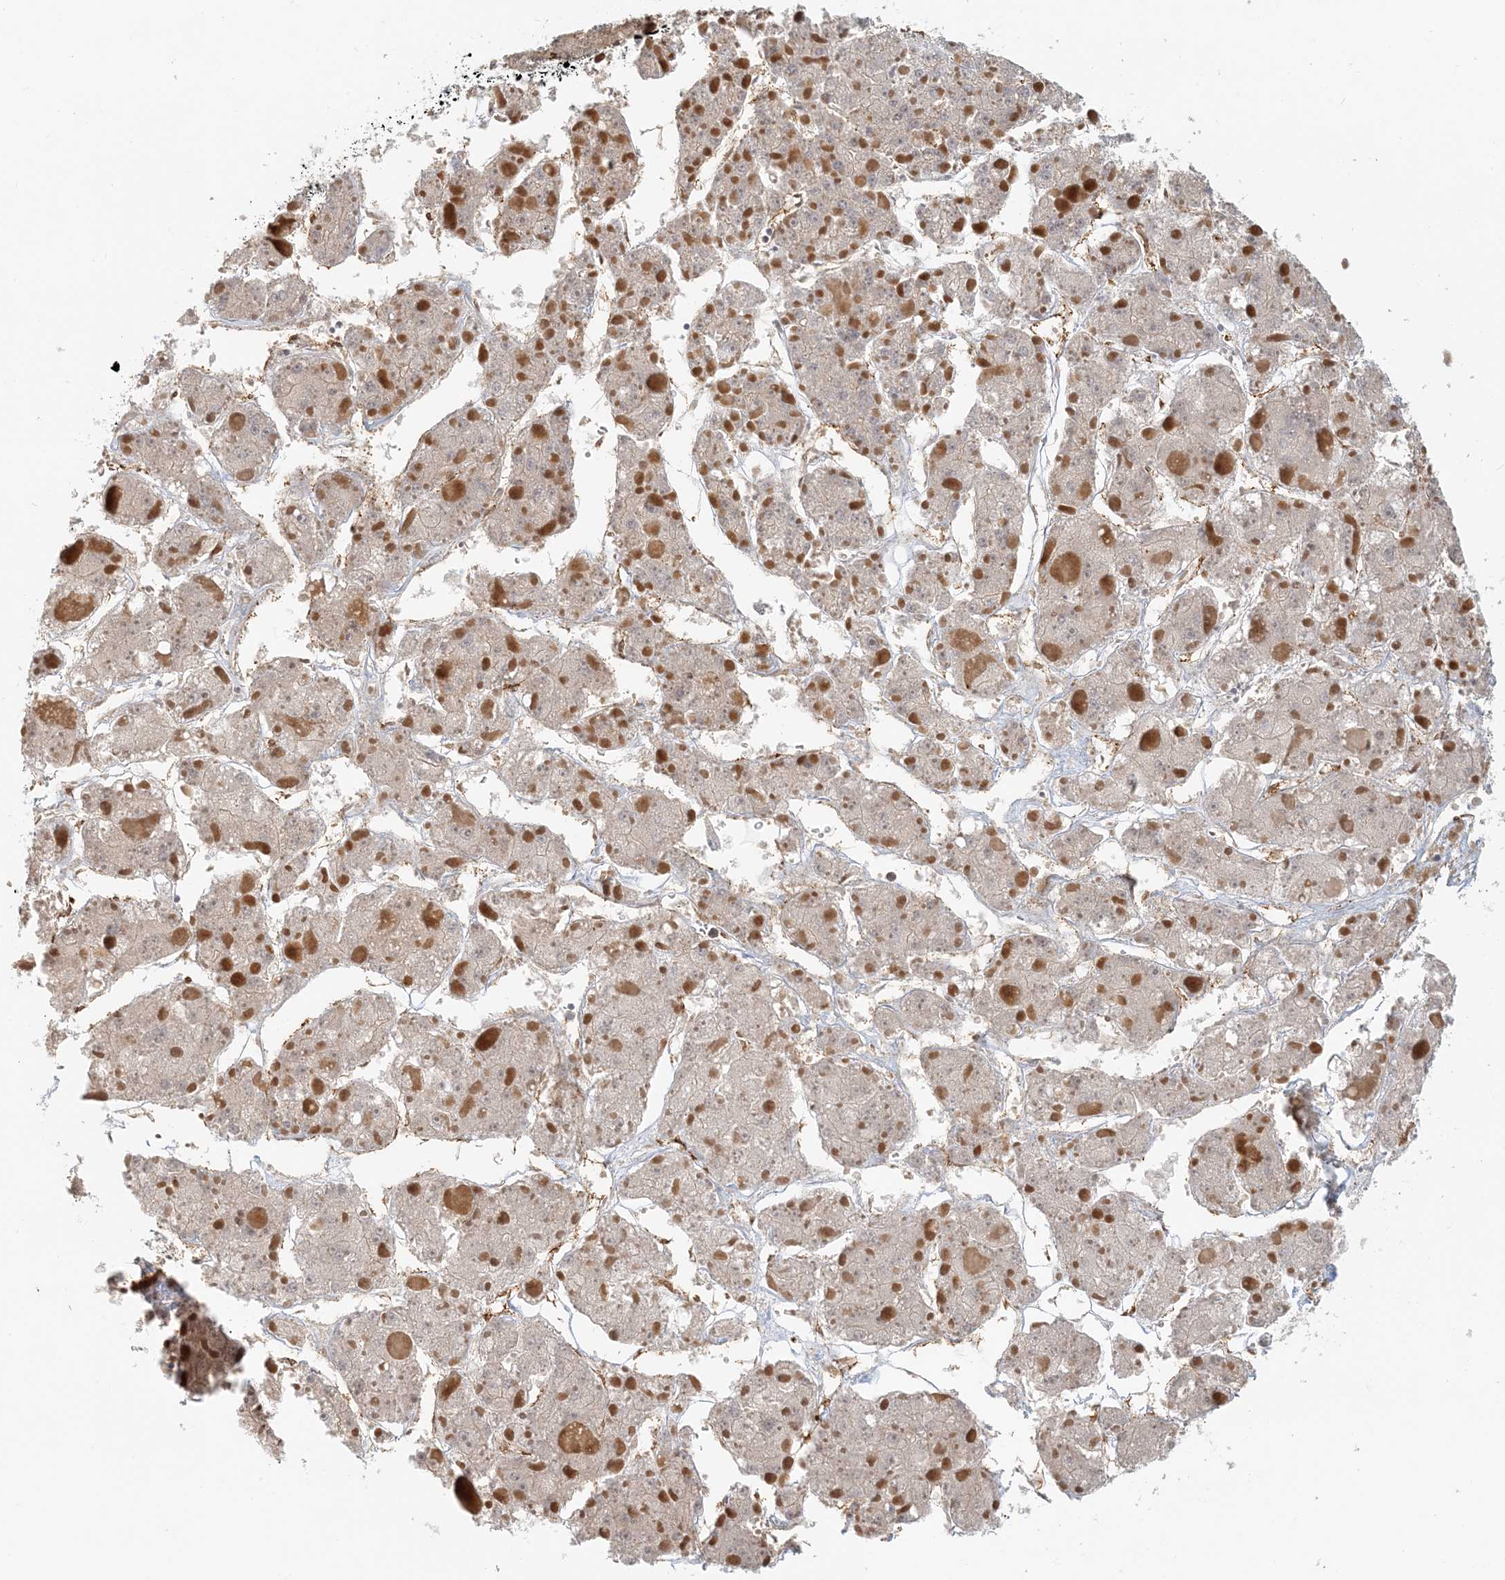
{"staining": {"intensity": "negative", "quantity": "none", "location": "none"}, "tissue": "liver cancer", "cell_type": "Tumor cells", "image_type": "cancer", "snomed": [{"axis": "morphology", "description": "Carcinoma, Hepatocellular, NOS"}, {"axis": "topography", "description": "Liver"}], "caption": "Immunohistochemistry of human liver cancer shows no expression in tumor cells.", "gene": "MAPKBP1", "patient": {"sex": "female", "age": 73}}